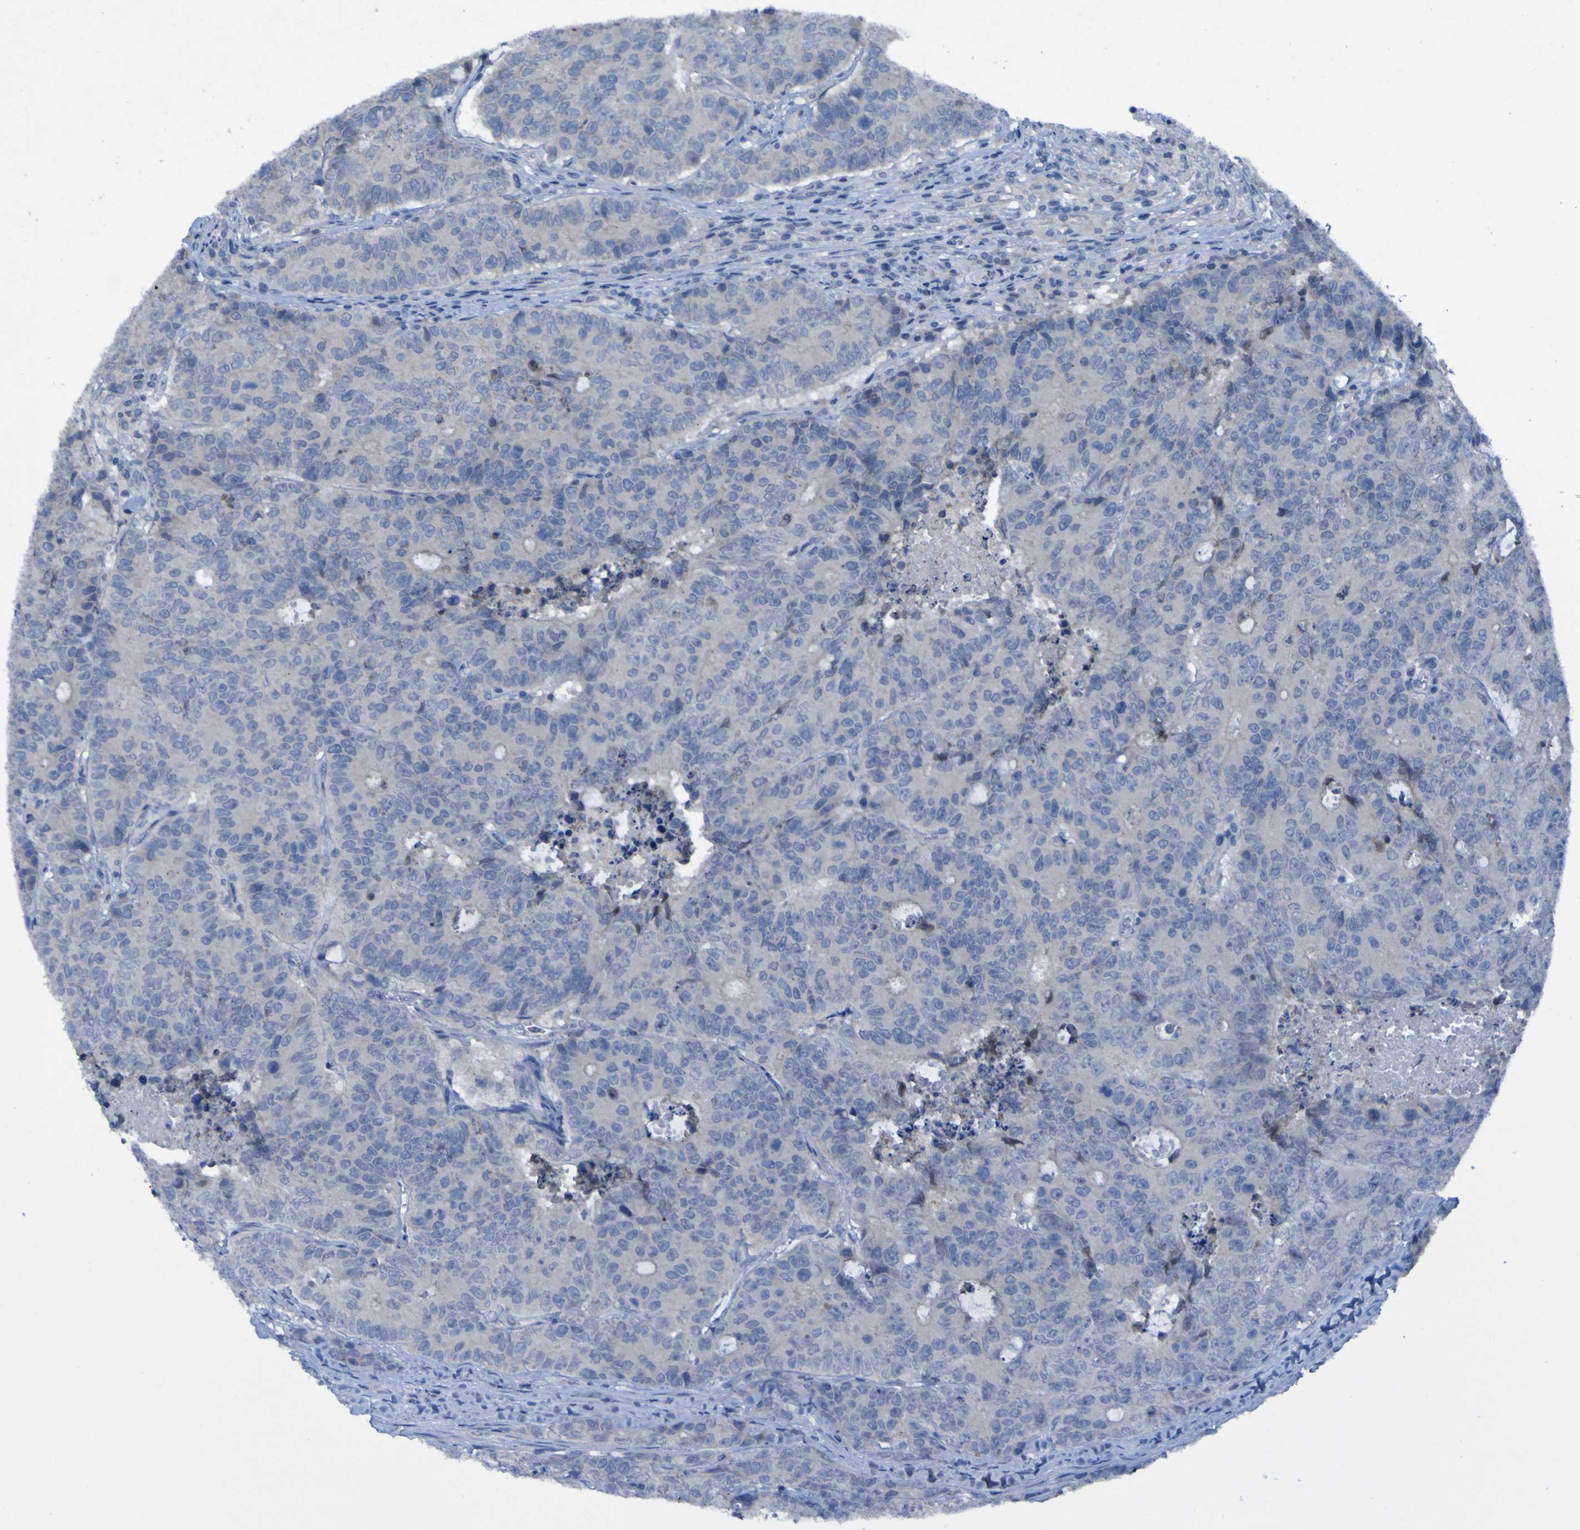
{"staining": {"intensity": "negative", "quantity": "none", "location": "none"}, "tissue": "colorectal cancer", "cell_type": "Tumor cells", "image_type": "cancer", "snomed": [{"axis": "morphology", "description": "Adenocarcinoma, NOS"}, {"axis": "topography", "description": "Colon"}], "caption": "The histopathology image exhibits no significant expression in tumor cells of colorectal adenocarcinoma.", "gene": "SGK2", "patient": {"sex": "female", "age": 86}}